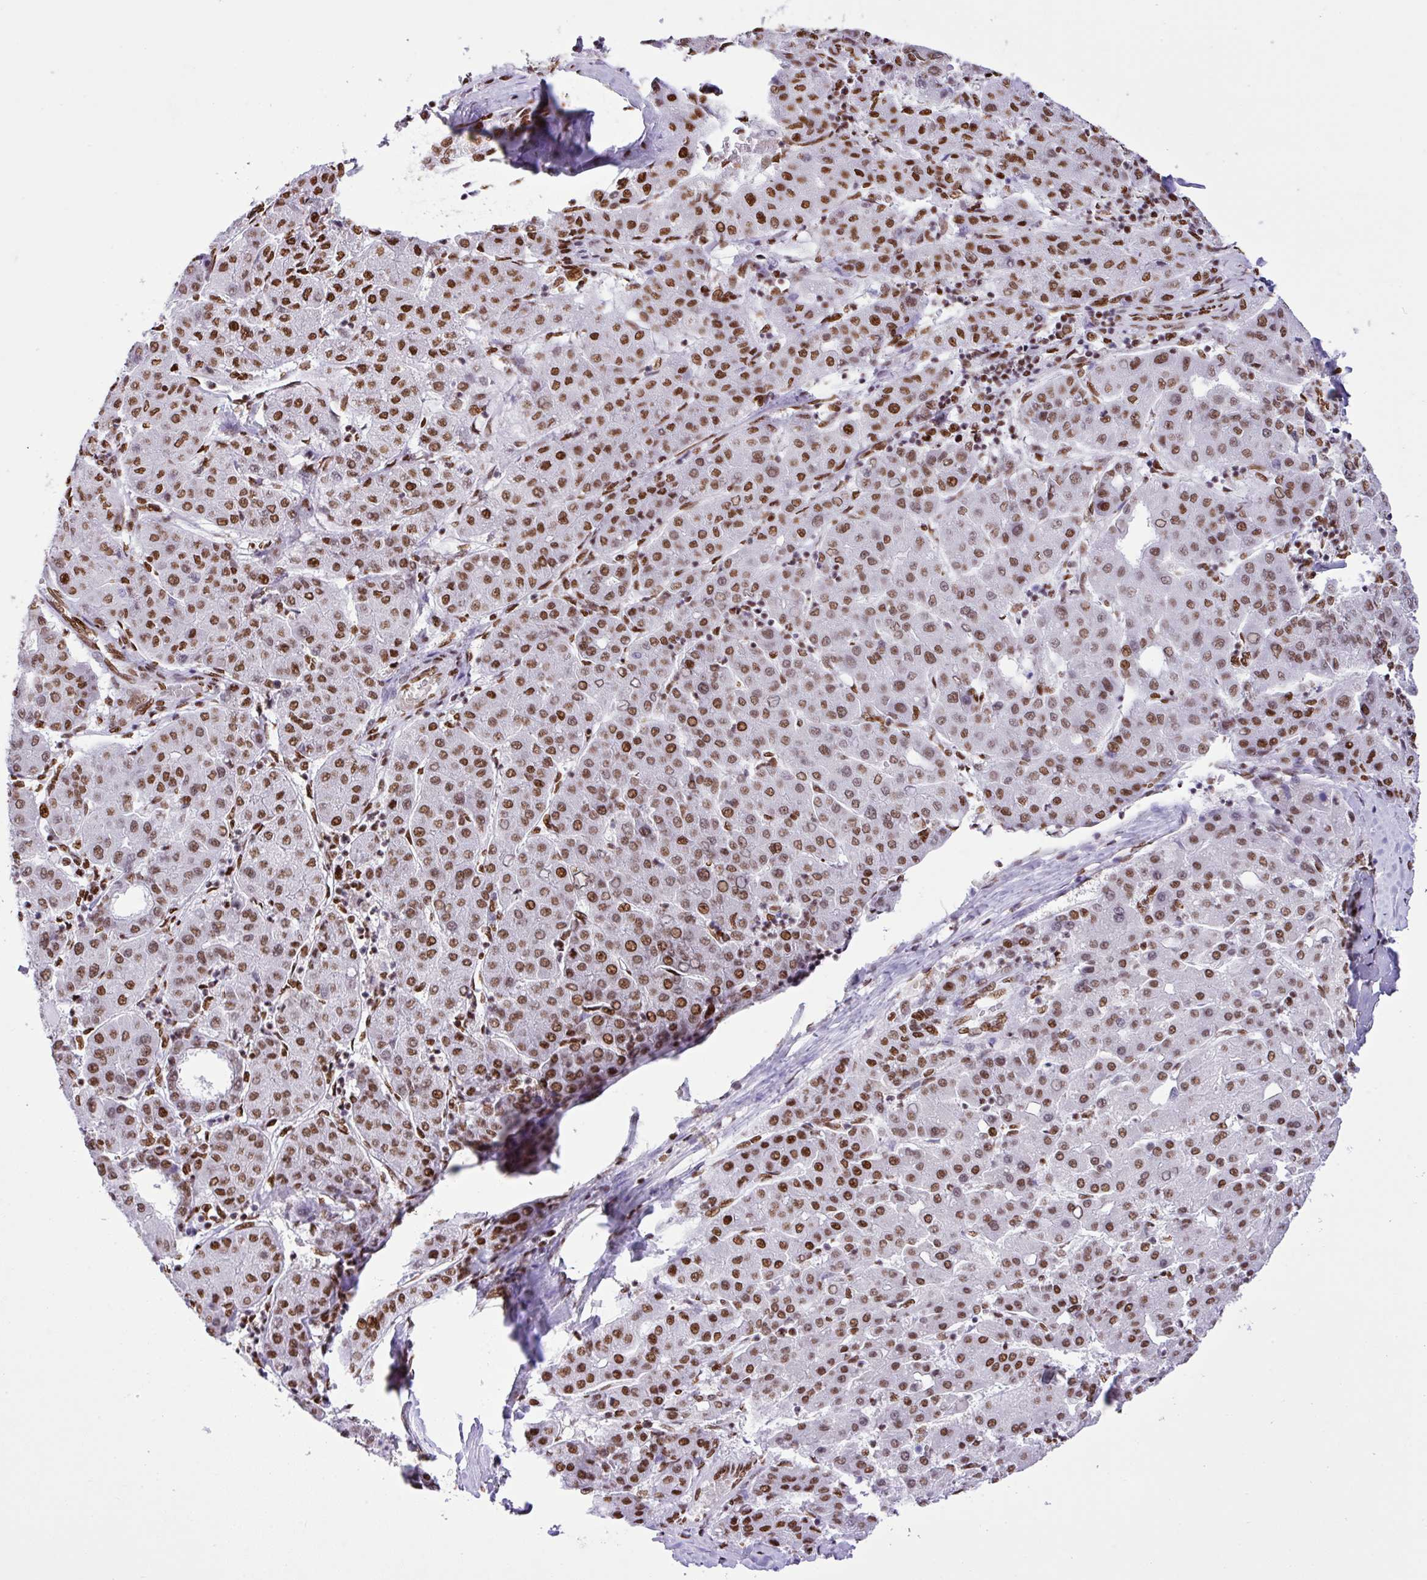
{"staining": {"intensity": "moderate", "quantity": ">75%", "location": "nuclear"}, "tissue": "liver cancer", "cell_type": "Tumor cells", "image_type": "cancer", "snomed": [{"axis": "morphology", "description": "Carcinoma, Hepatocellular, NOS"}, {"axis": "topography", "description": "Liver"}], "caption": "Hepatocellular carcinoma (liver) tissue exhibits moderate nuclear positivity in approximately >75% of tumor cells", "gene": "RARG", "patient": {"sex": "male", "age": 65}}